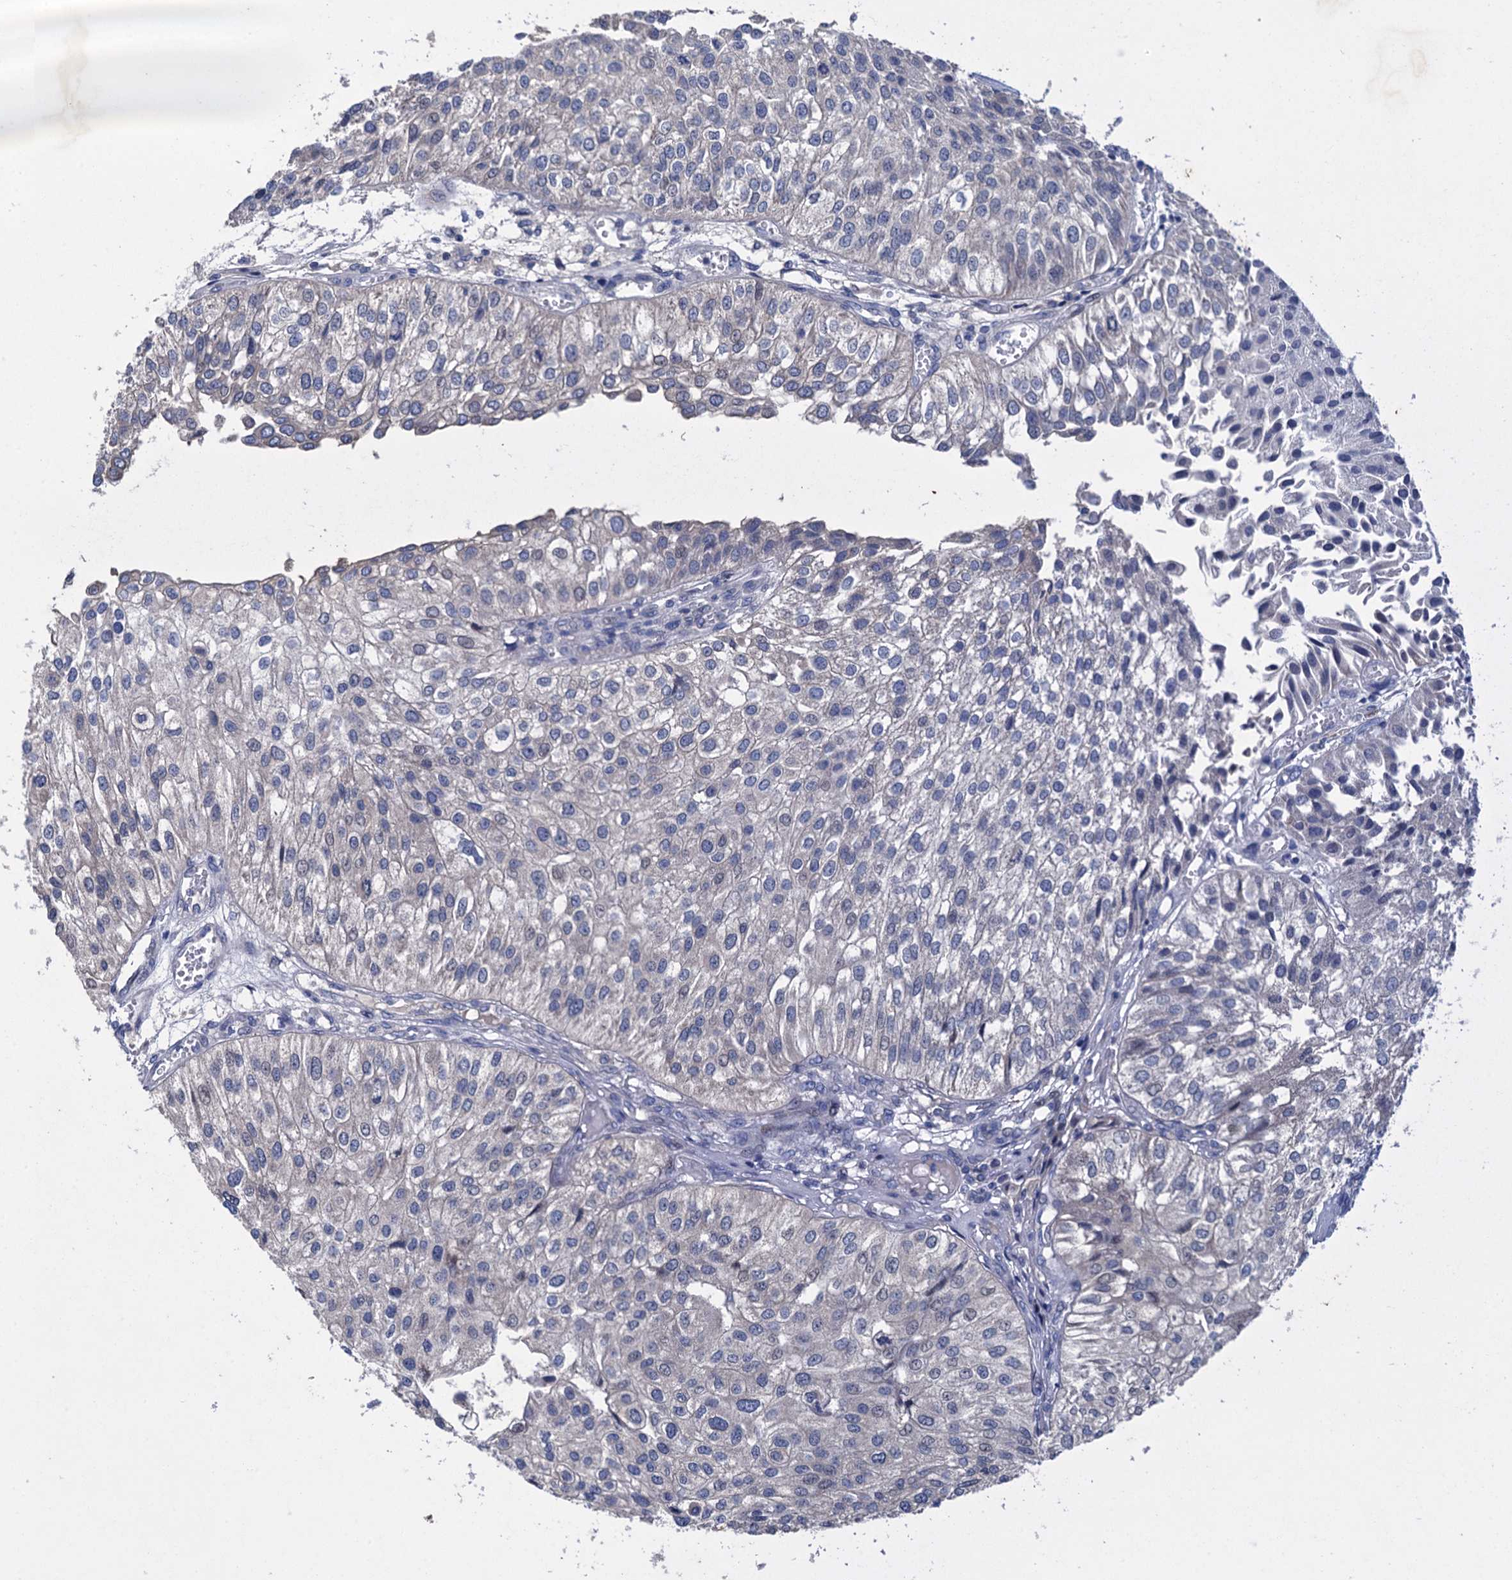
{"staining": {"intensity": "negative", "quantity": "none", "location": "none"}, "tissue": "urothelial cancer", "cell_type": "Tumor cells", "image_type": "cancer", "snomed": [{"axis": "morphology", "description": "Urothelial carcinoma, Low grade"}, {"axis": "topography", "description": "Urinary bladder"}], "caption": "Urothelial cancer stained for a protein using immunohistochemistry (IHC) exhibits no positivity tumor cells.", "gene": "ESYT3", "patient": {"sex": "female", "age": 89}}